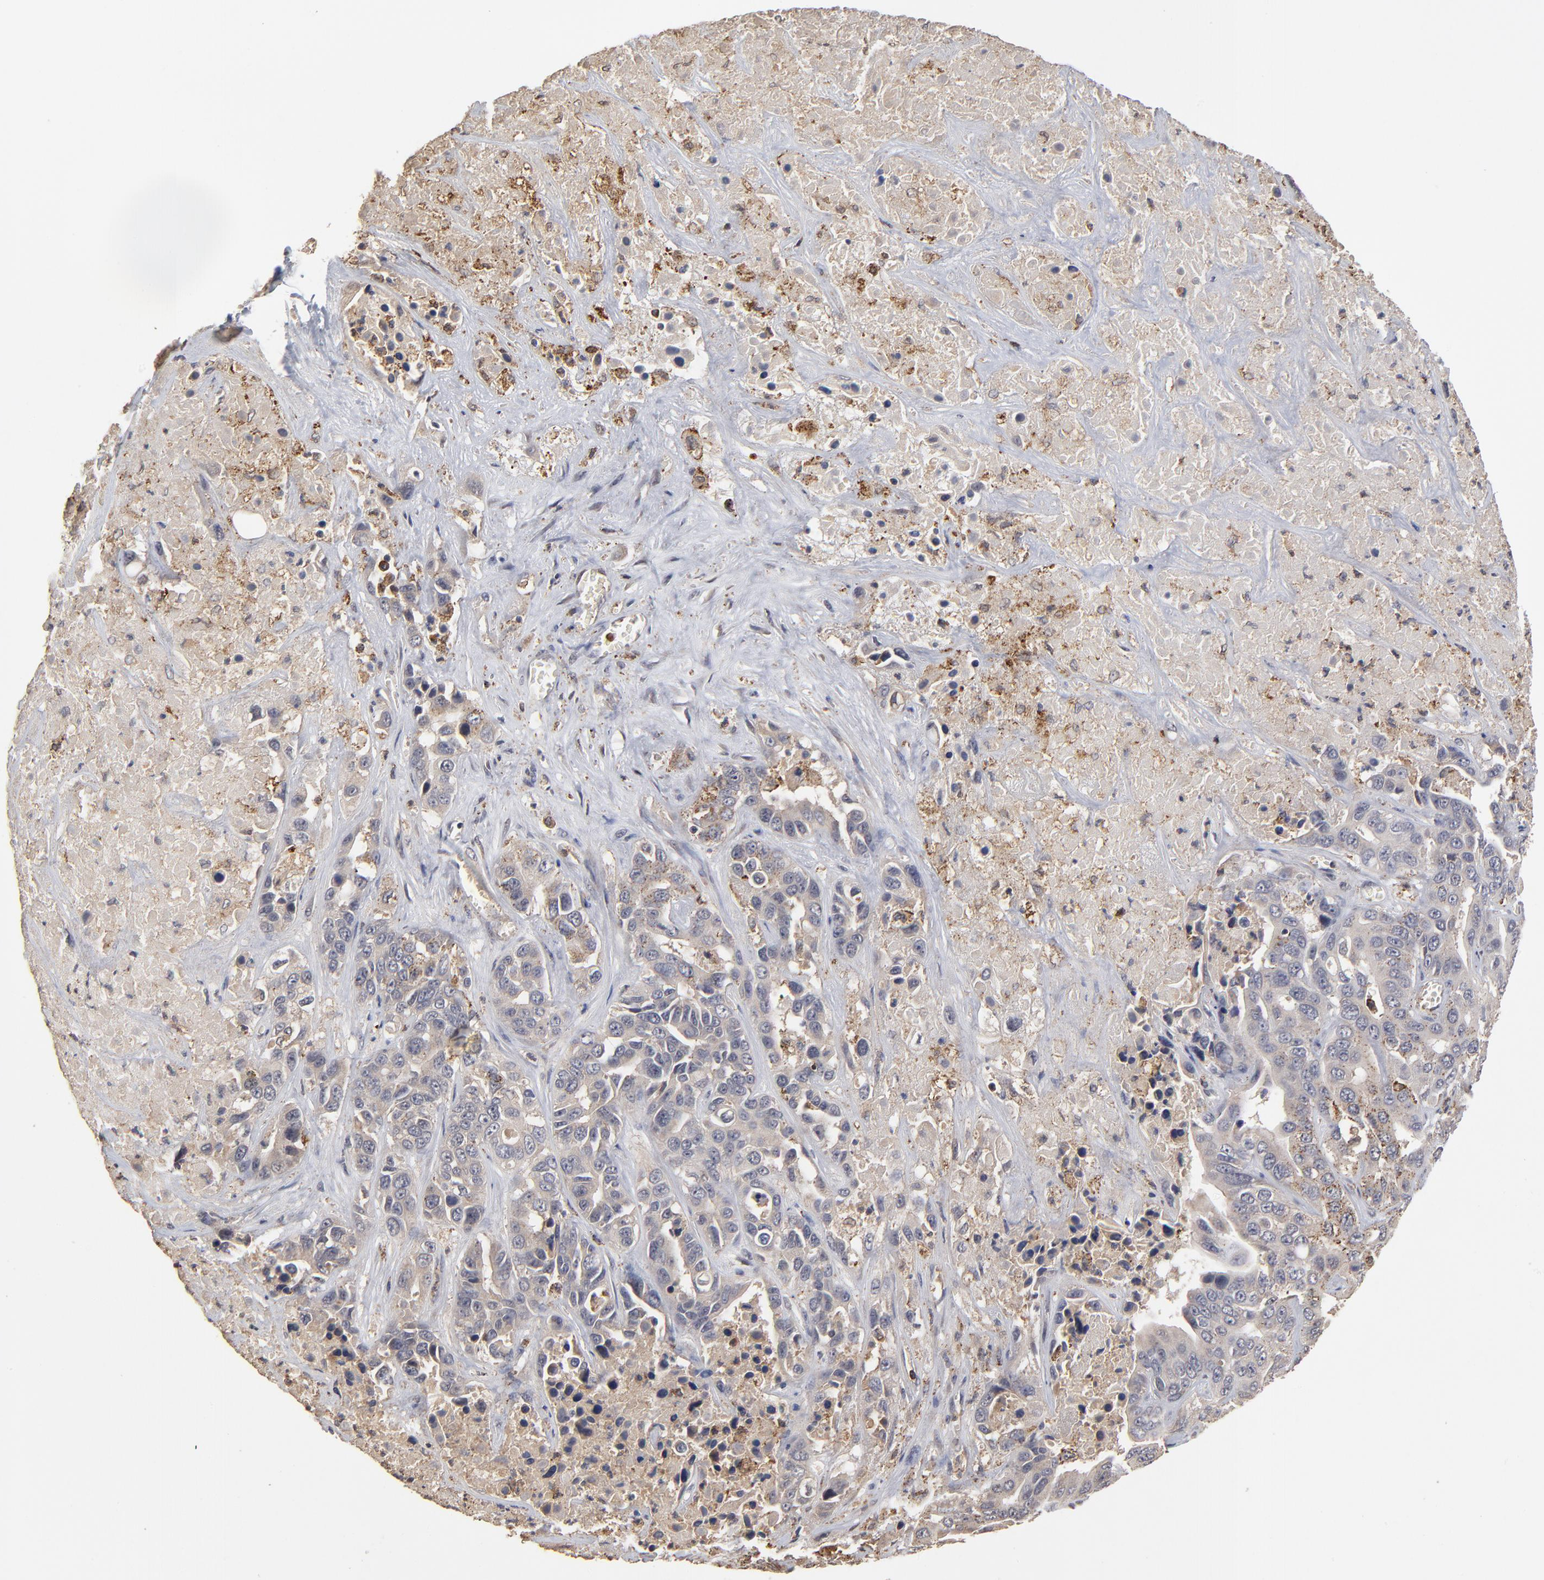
{"staining": {"intensity": "strong", "quantity": "<25%", "location": "cytoplasmic/membranous"}, "tissue": "liver cancer", "cell_type": "Tumor cells", "image_type": "cancer", "snomed": [{"axis": "morphology", "description": "Cholangiocarcinoma"}, {"axis": "topography", "description": "Liver"}], "caption": "Immunohistochemical staining of human cholangiocarcinoma (liver) displays medium levels of strong cytoplasmic/membranous positivity in about <25% of tumor cells. The protein of interest is stained brown, and the nuclei are stained in blue (DAB IHC with brightfield microscopy, high magnification).", "gene": "ASB8", "patient": {"sex": "female", "age": 52}}